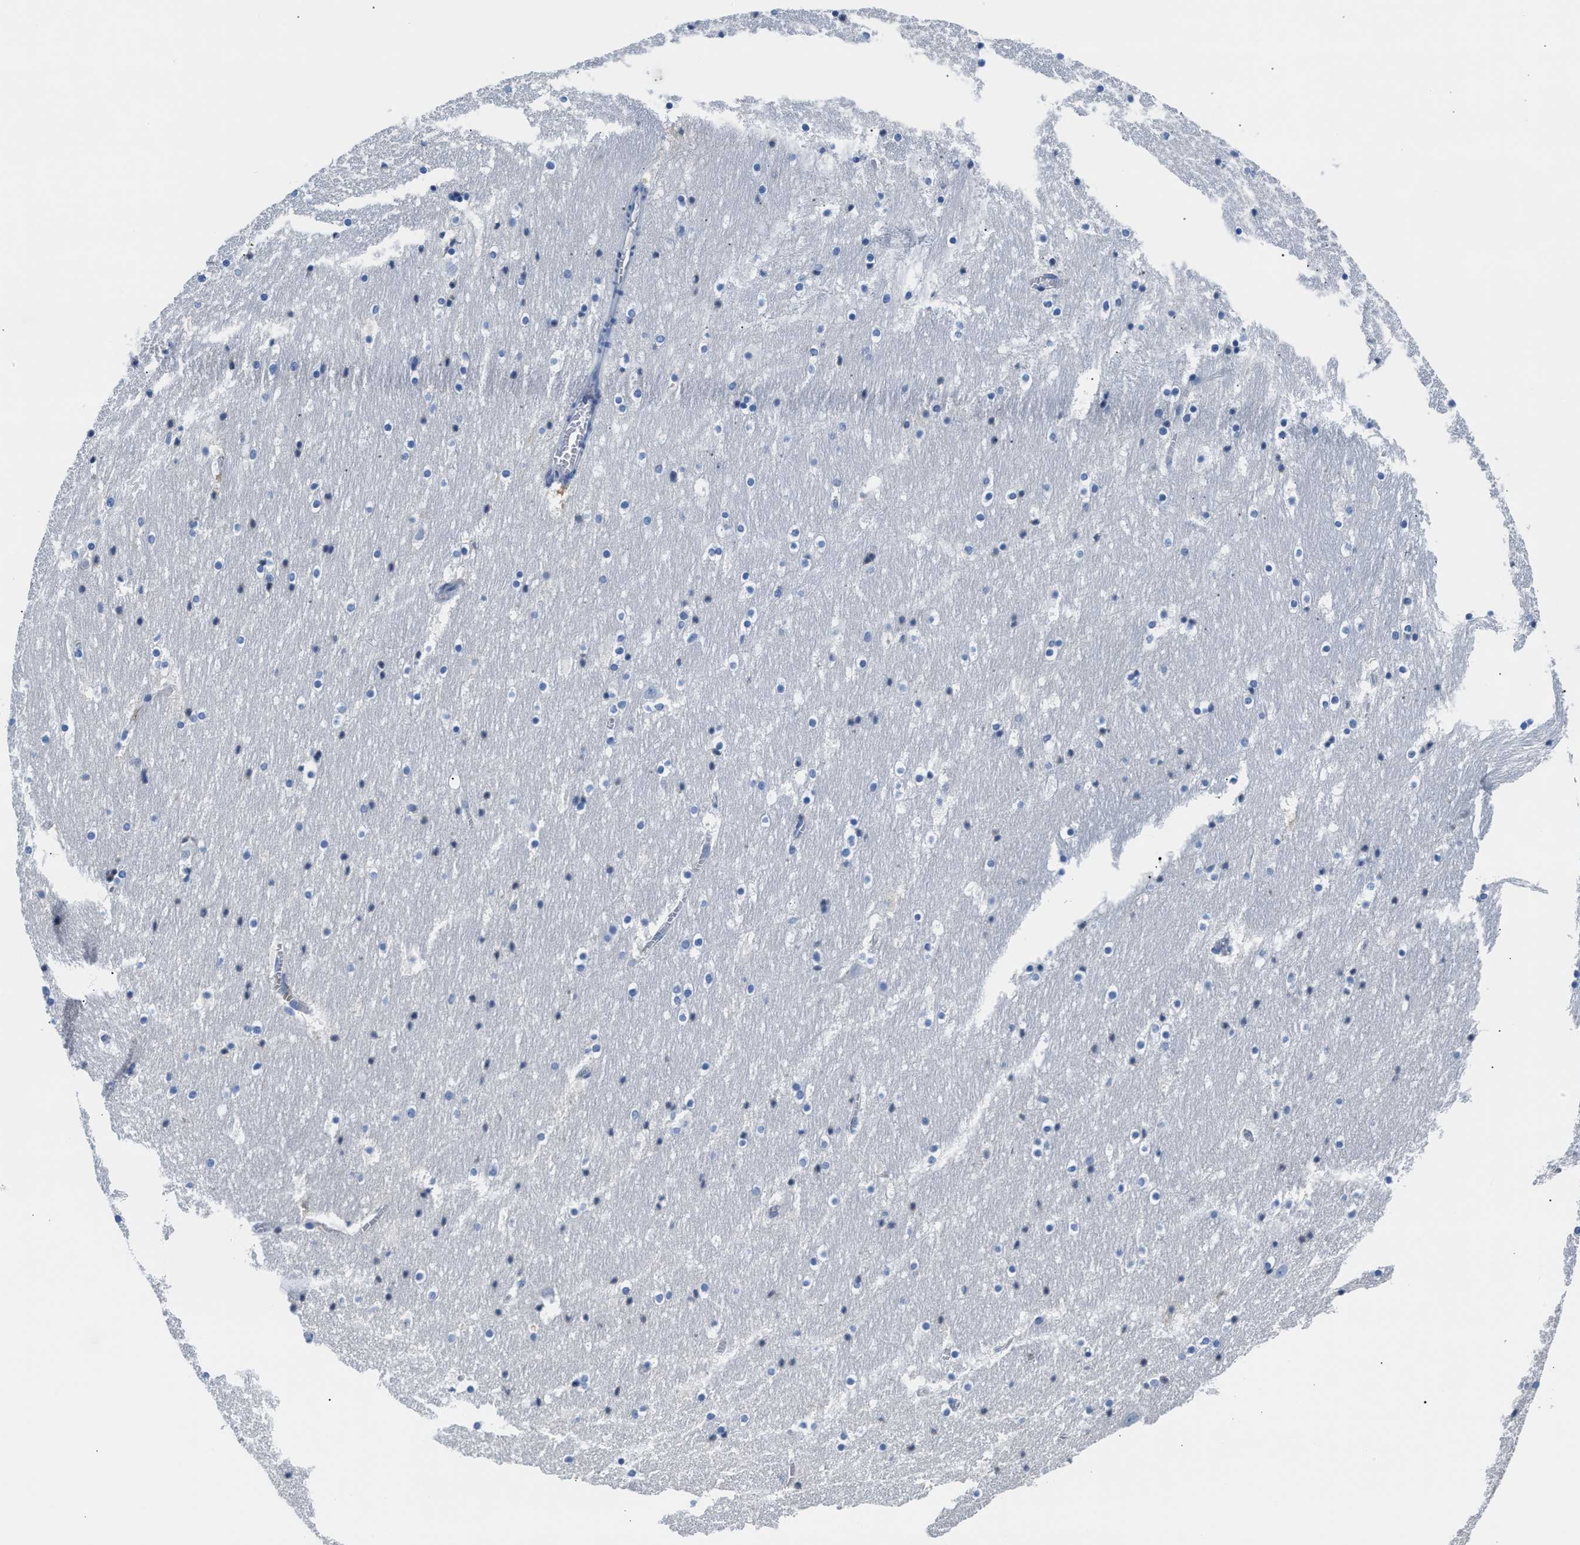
{"staining": {"intensity": "negative", "quantity": "none", "location": "none"}, "tissue": "hippocampus", "cell_type": "Glial cells", "image_type": "normal", "snomed": [{"axis": "morphology", "description": "Normal tissue, NOS"}, {"axis": "topography", "description": "Hippocampus"}], "caption": "A histopathology image of hippocampus stained for a protein exhibits no brown staining in glial cells. (DAB immunohistochemistry with hematoxylin counter stain).", "gene": "GC", "patient": {"sex": "male", "age": 45}}